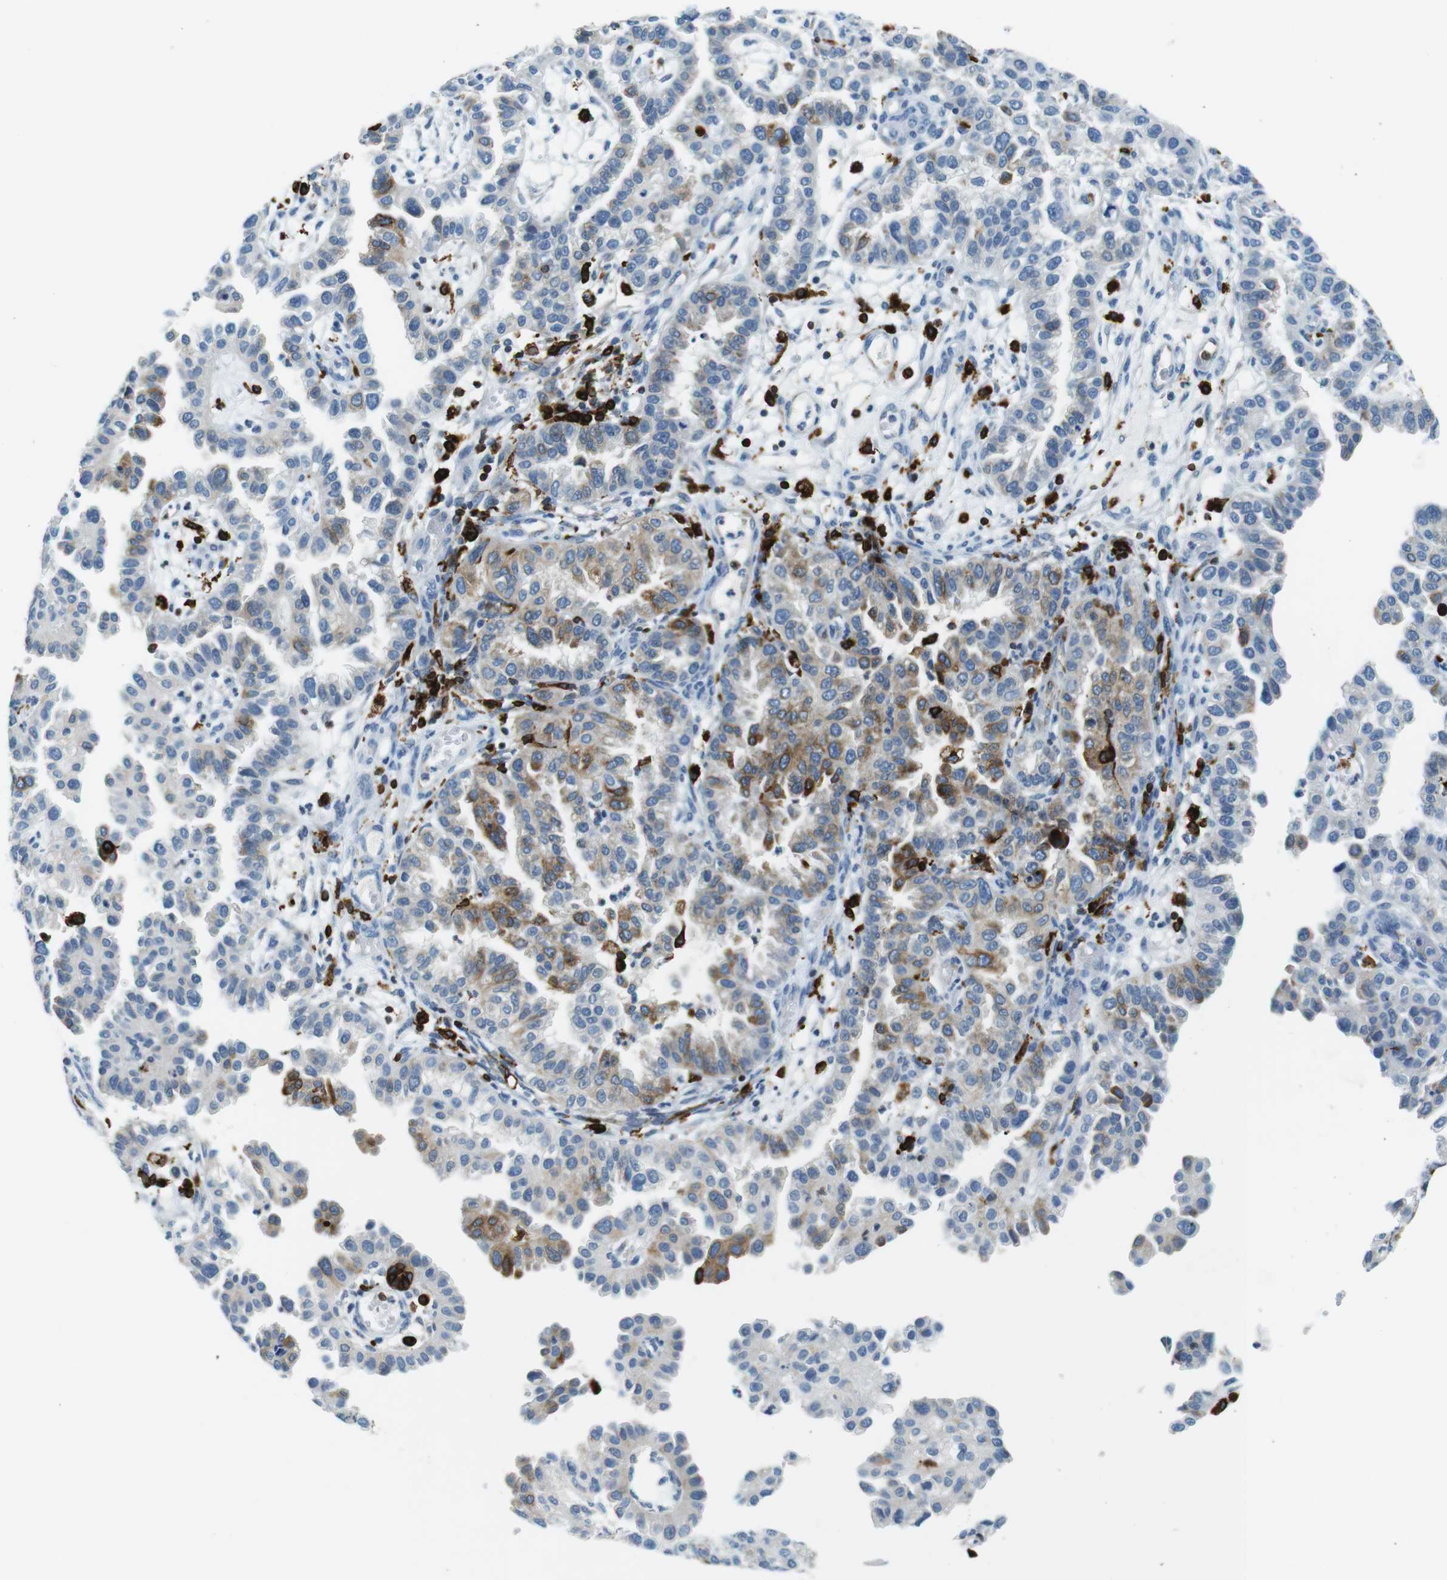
{"staining": {"intensity": "strong", "quantity": "25%-75%", "location": "cytoplasmic/membranous"}, "tissue": "endometrial cancer", "cell_type": "Tumor cells", "image_type": "cancer", "snomed": [{"axis": "morphology", "description": "Adenocarcinoma, NOS"}, {"axis": "topography", "description": "Endometrium"}], "caption": "DAB immunohistochemical staining of endometrial cancer exhibits strong cytoplasmic/membranous protein staining in approximately 25%-75% of tumor cells. The staining was performed using DAB, with brown indicating positive protein expression. Nuclei are stained blue with hematoxylin.", "gene": "CIITA", "patient": {"sex": "female", "age": 85}}